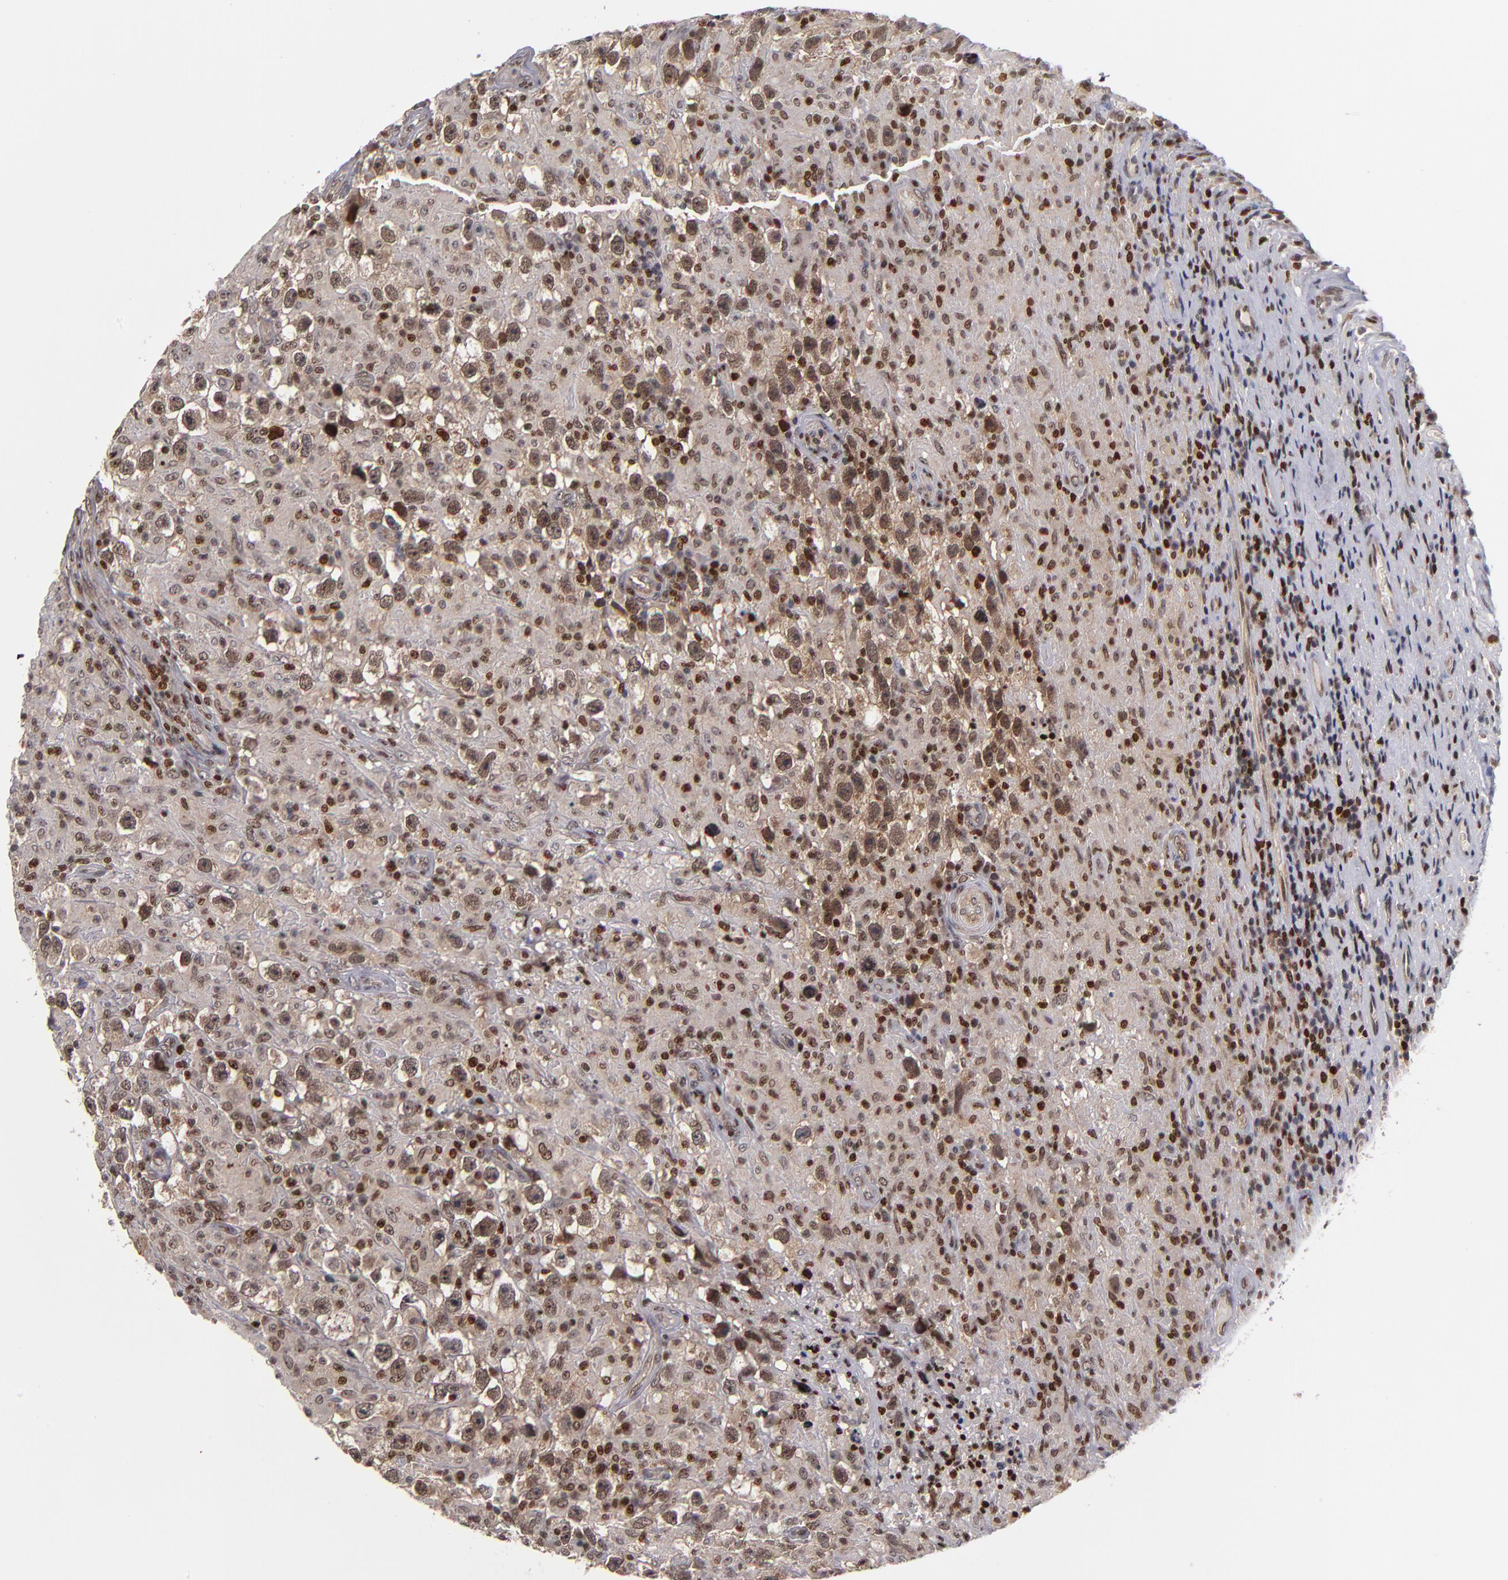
{"staining": {"intensity": "moderate", "quantity": ">75%", "location": "nuclear"}, "tissue": "testis cancer", "cell_type": "Tumor cells", "image_type": "cancer", "snomed": [{"axis": "morphology", "description": "Seminoma, NOS"}, {"axis": "topography", "description": "Testis"}], "caption": "Testis cancer was stained to show a protein in brown. There is medium levels of moderate nuclear positivity in about >75% of tumor cells.", "gene": "KDM6A", "patient": {"sex": "male", "age": 34}}